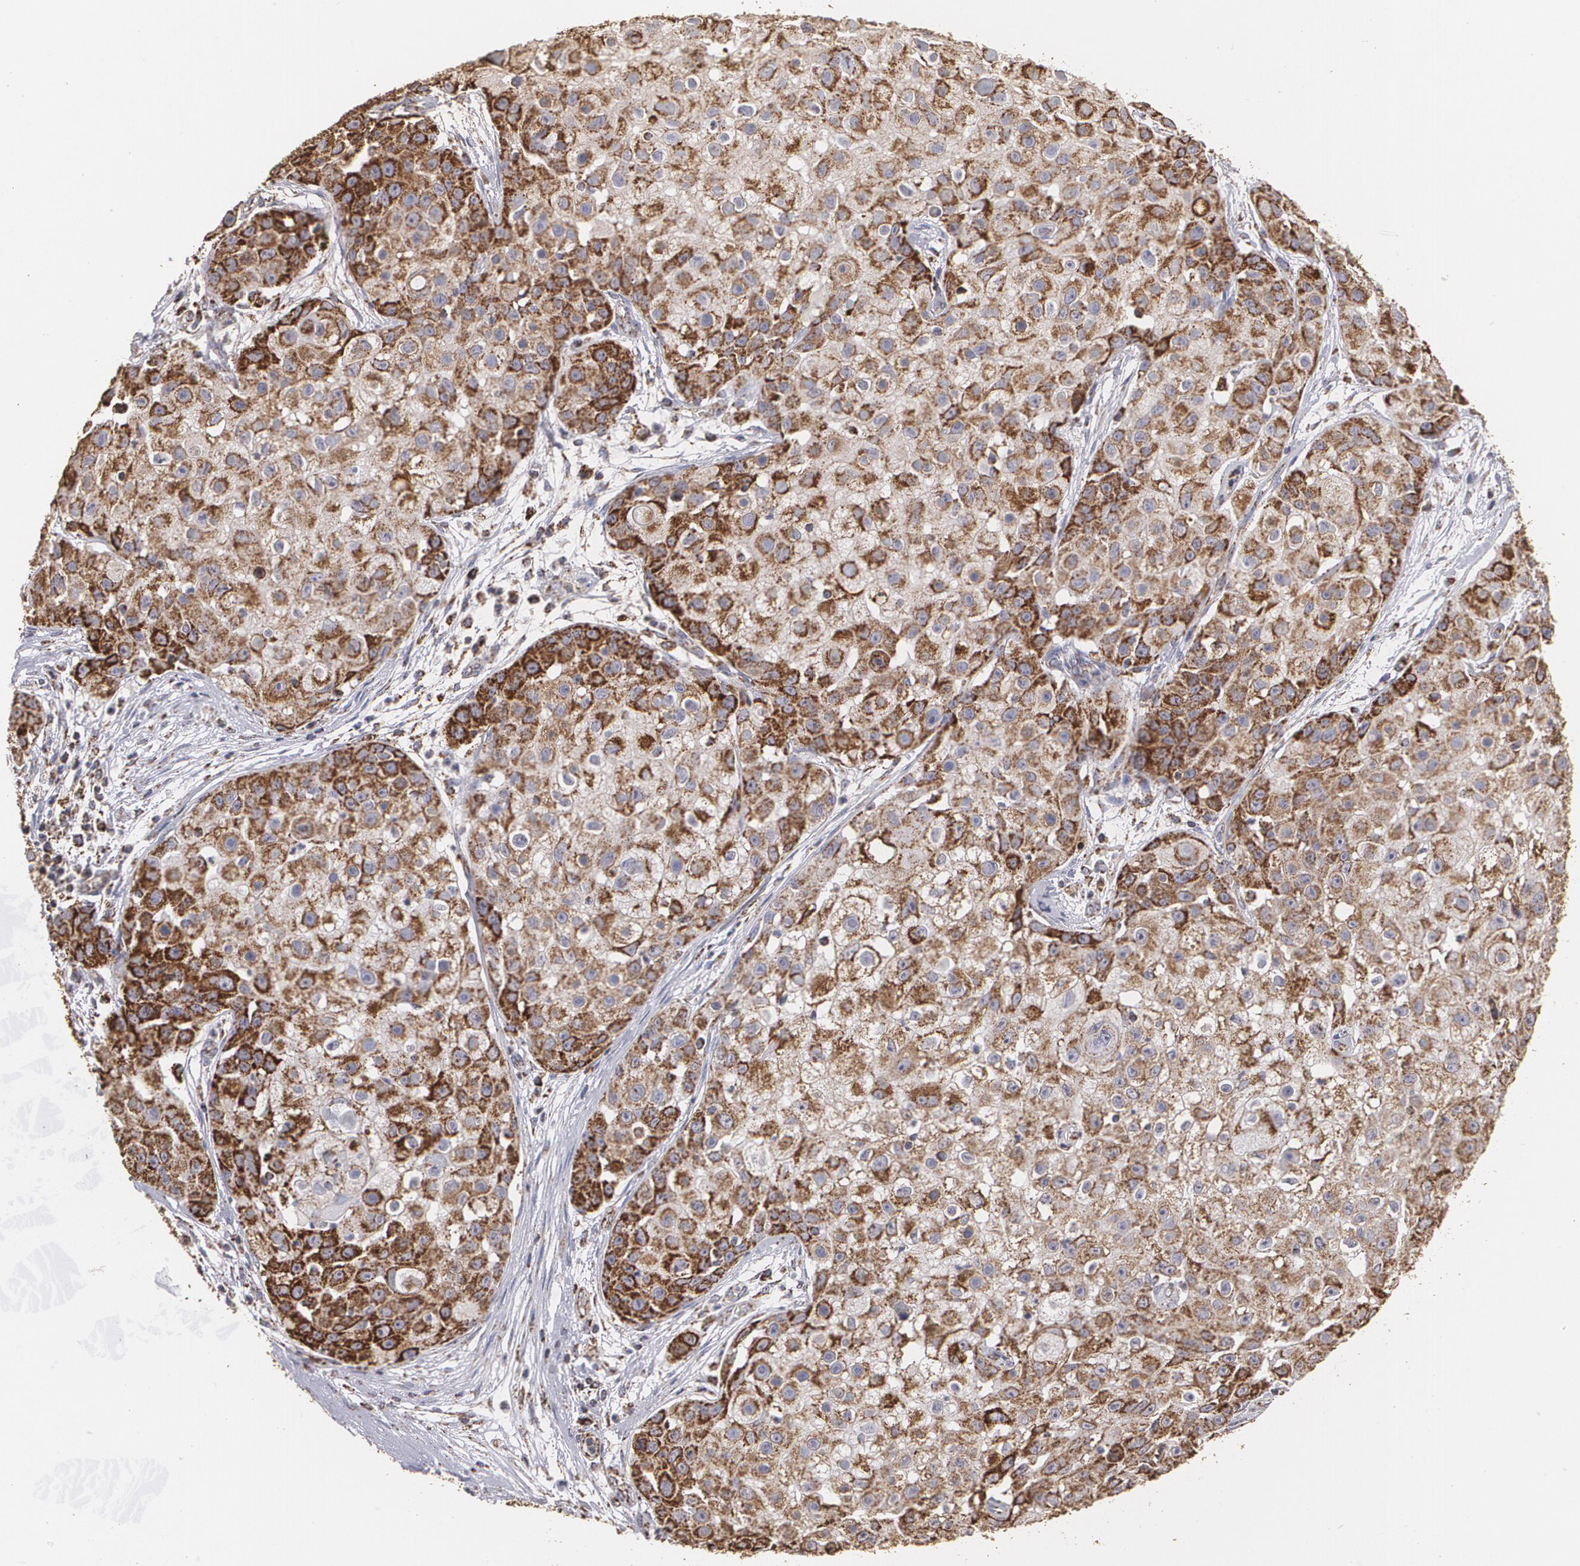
{"staining": {"intensity": "strong", "quantity": ">75%", "location": "cytoplasmic/membranous"}, "tissue": "skin cancer", "cell_type": "Tumor cells", "image_type": "cancer", "snomed": [{"axis": "morphology", "description": "Squamous cell carcinoma, NOS"}, {"axis": "topography", "description": "Skin"}], "caption": "Immunohistochemical staining of human skin cancer reveals high levels of strong cytoplasmic/membranous protein positivity in about >75% of tumor cells.", "gene": "HSPD1", "patient": {"sex": "female", "age": 57}}